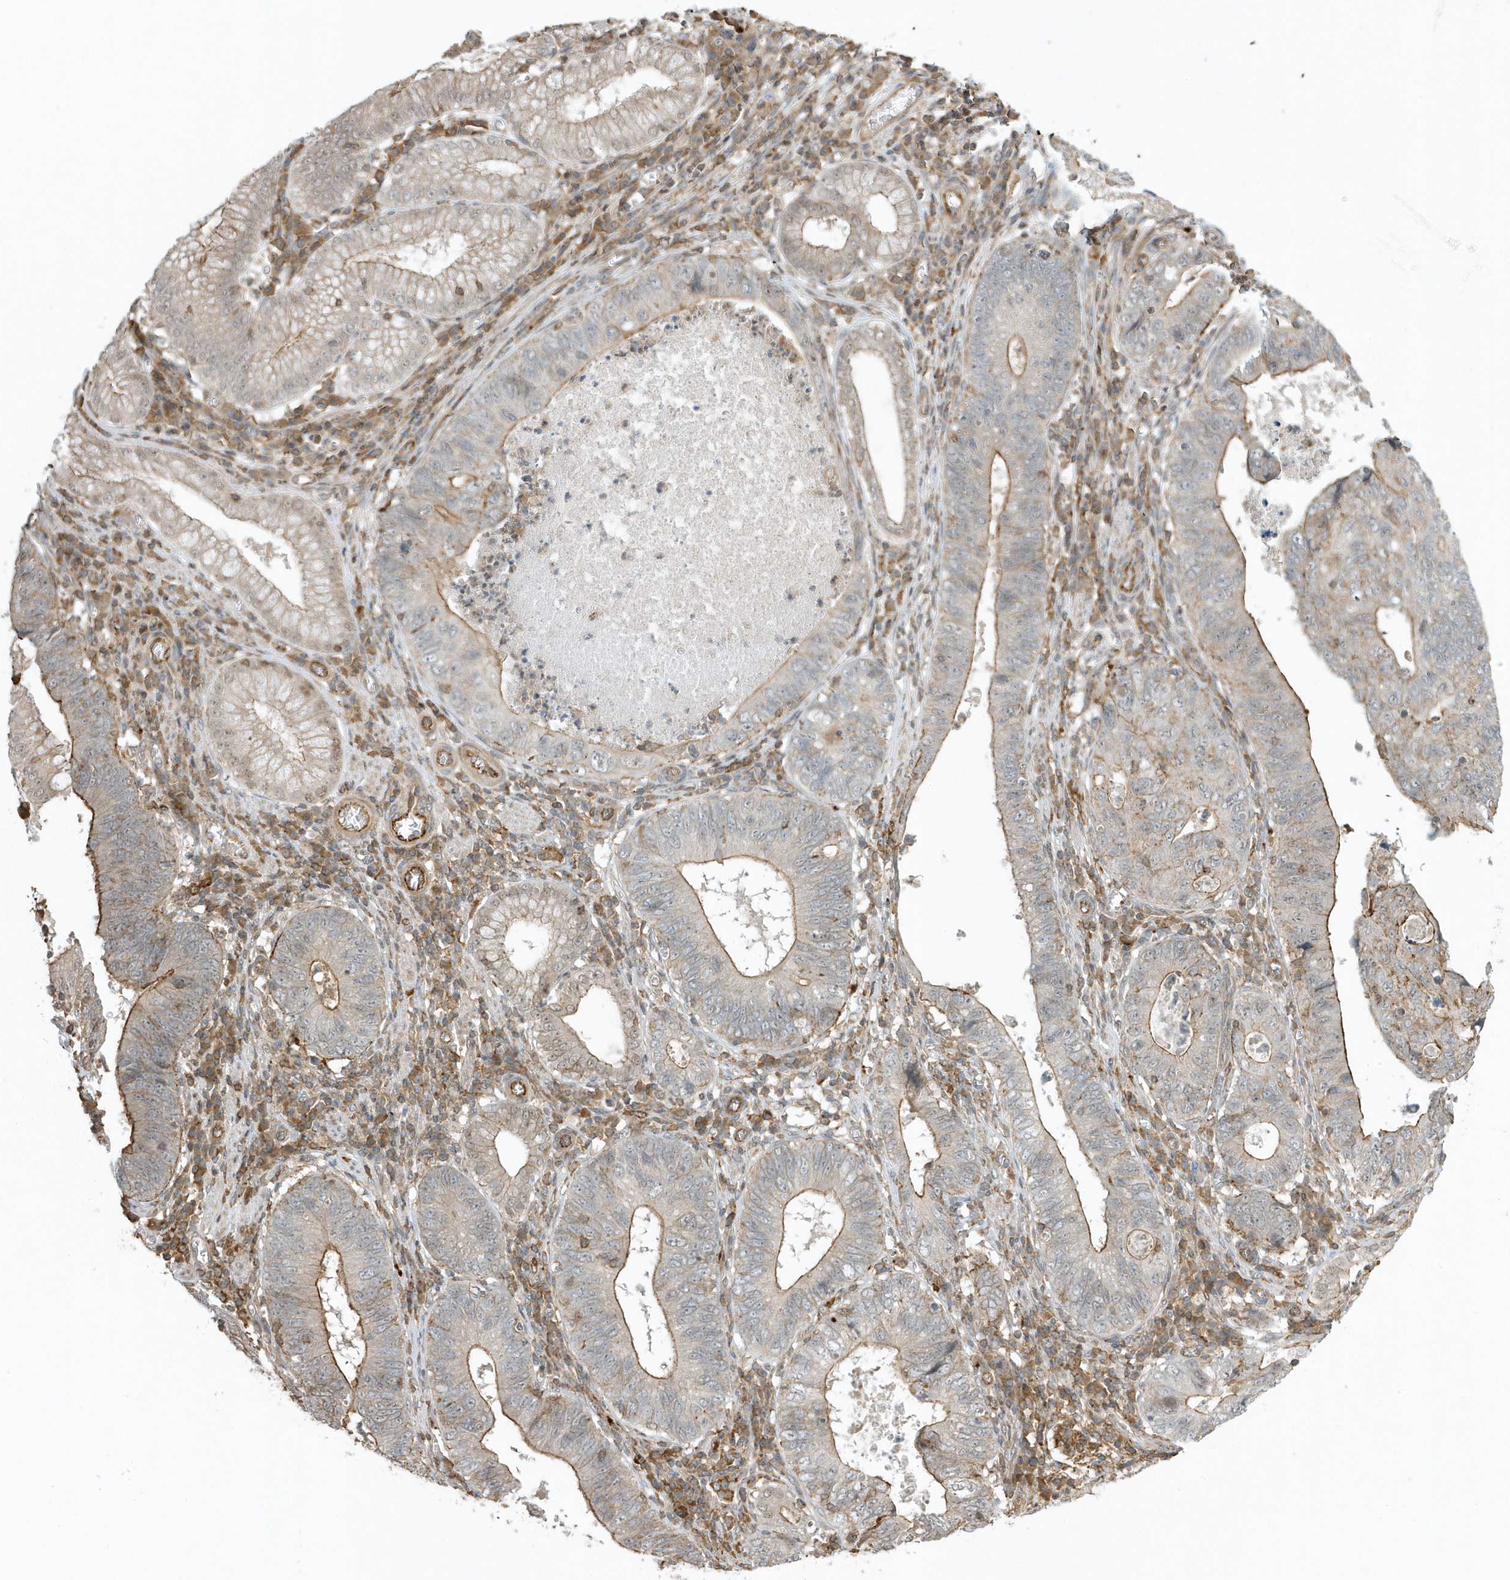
{"staining": {"intensity": "moderate", "quantity": "25%-75%", "location": "cytoplasmic/membranous"}, "tissue": "stomach cancer", "cell_type": "Tumor cells", "image_type": "cancer", "snomed": [{"axis": "morphology", "description": "Adenocarcinoma, NOS"}, {"axis": "topography", "description": "Stomach"}], "caption": "Stomach cancer (adenocarcinoma) stained with DAB (3,3'-diaminobenzidine) immunohistochemistry (IHC) reveals medium levels of moderate cytoplasmic/membranous positivity in about 25%-75% of tumor cells. (brown staining indicates protein expression, while blue staining denotes nuclei).", "gene": "ZBTB8A", "patient": {"sex": "male", "age": 59}}